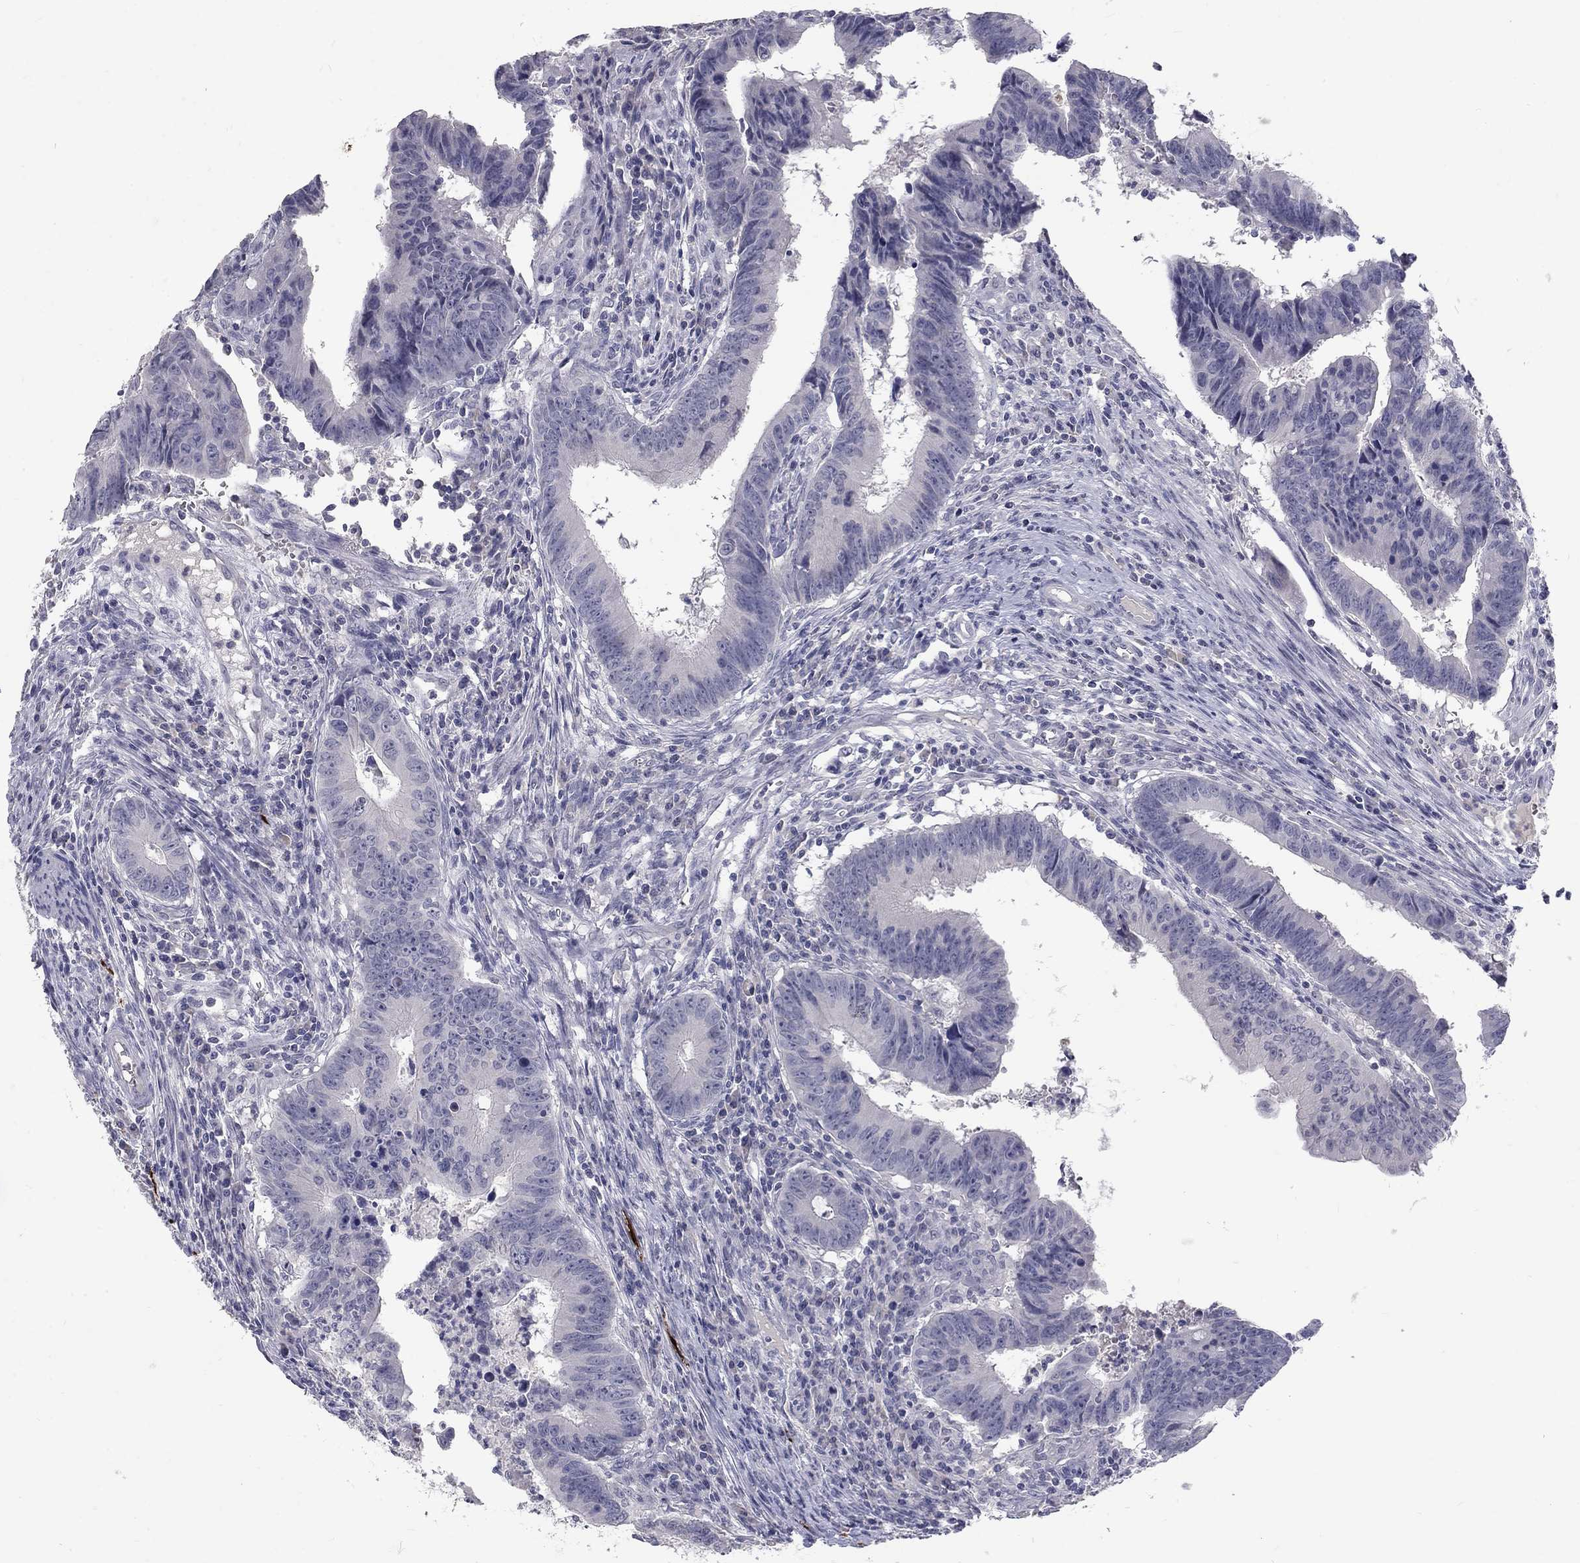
{"staining": {"intensity": "negative", "quantity": "none", "location": "none"}, "tissue": "colorectal cancer", "cell_type": "Tumor cells", "image_type": "cancer", "snomed": [{"axis": "morphology", "description": "Adenocarcinoma, NOS"}, {"axis": "topography", "description": "Colon"}], "caption": "This is an immunohistochemistry (IHC) micrograph of human colorectal adenocarcinoma. There is no staining in tumor cells.", "gene": "NOS1", "patient": {"sex": "female", "age": 87}}